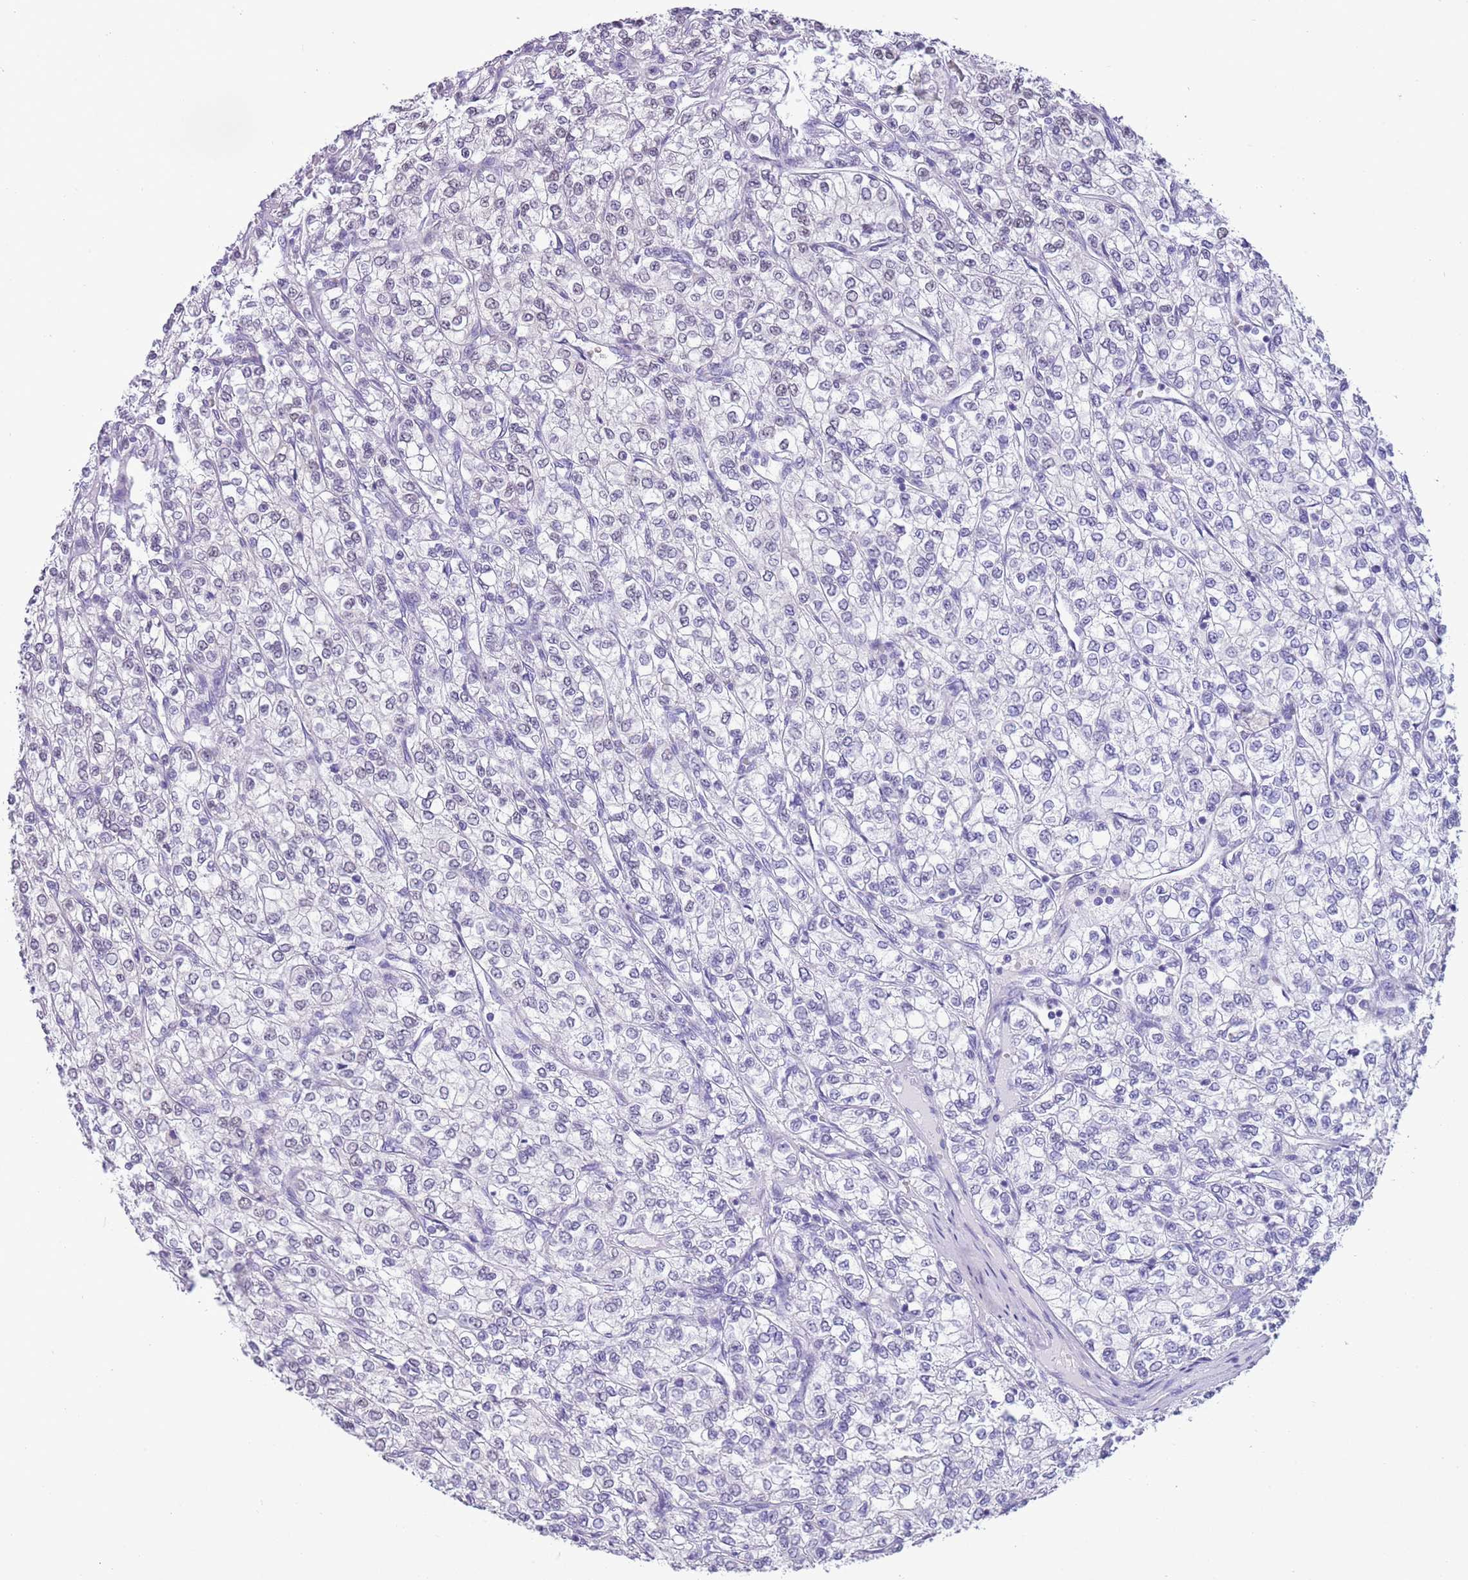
{"staining": {"intensity": "negative", "quantity": "none", "location": "none"}, "tissue": "renal cancer", "cell_type": "Tumor cells", "image_type": "cancer", "snomed": [{"axis": "morphology", "description": "Adenocarcinoma, NOS"}, {"axis": "topography", "description": "Kidney"}], "caption": "A high-resolution image shows immunohistochemistry staining of renal cancer, which demonstrates no significant positivity in tumor cells.", "gene": "PPP1R17", "patient": {"sex": "male", "age": 80}}